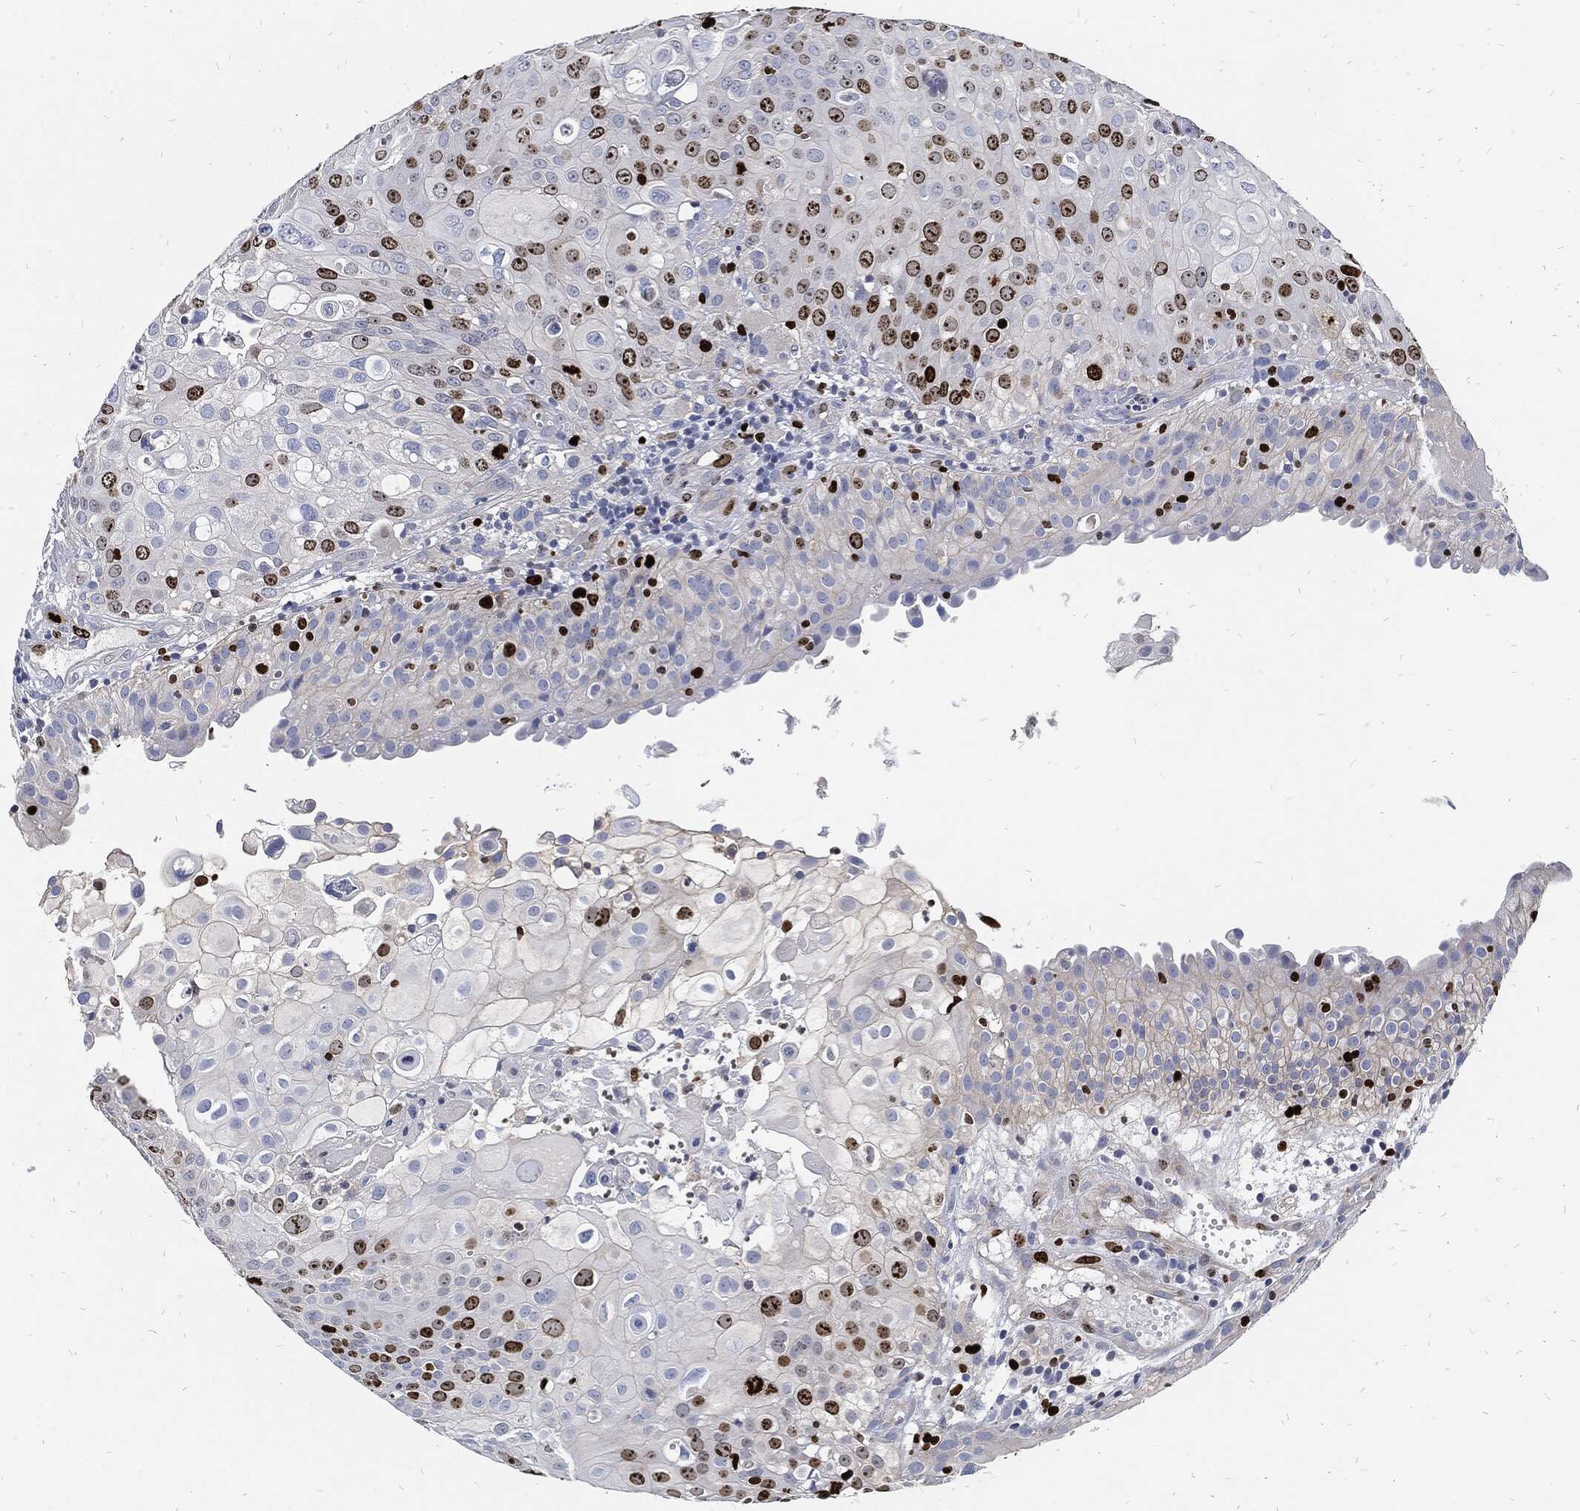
{"staining": {"intensity": "strong", "quantity": "<25%", "location": "nuclear"}, "tissue": "urothelial cancer", "cell_type": "Tumor cells", "image_type": "cancer", "snomed": [{"axis": "morphology", "description": "Urothelial carcinoma, High grade"}, {"axis": "topography", "description": "Urinary bladder"}], "caption": "The micrograph displays staining of urothelial cancer, revealing strong nuclear protein expression (brown color) within tumor cells.", "gene": "MKI67", "patient": {"sex": "female", "age": 79}}